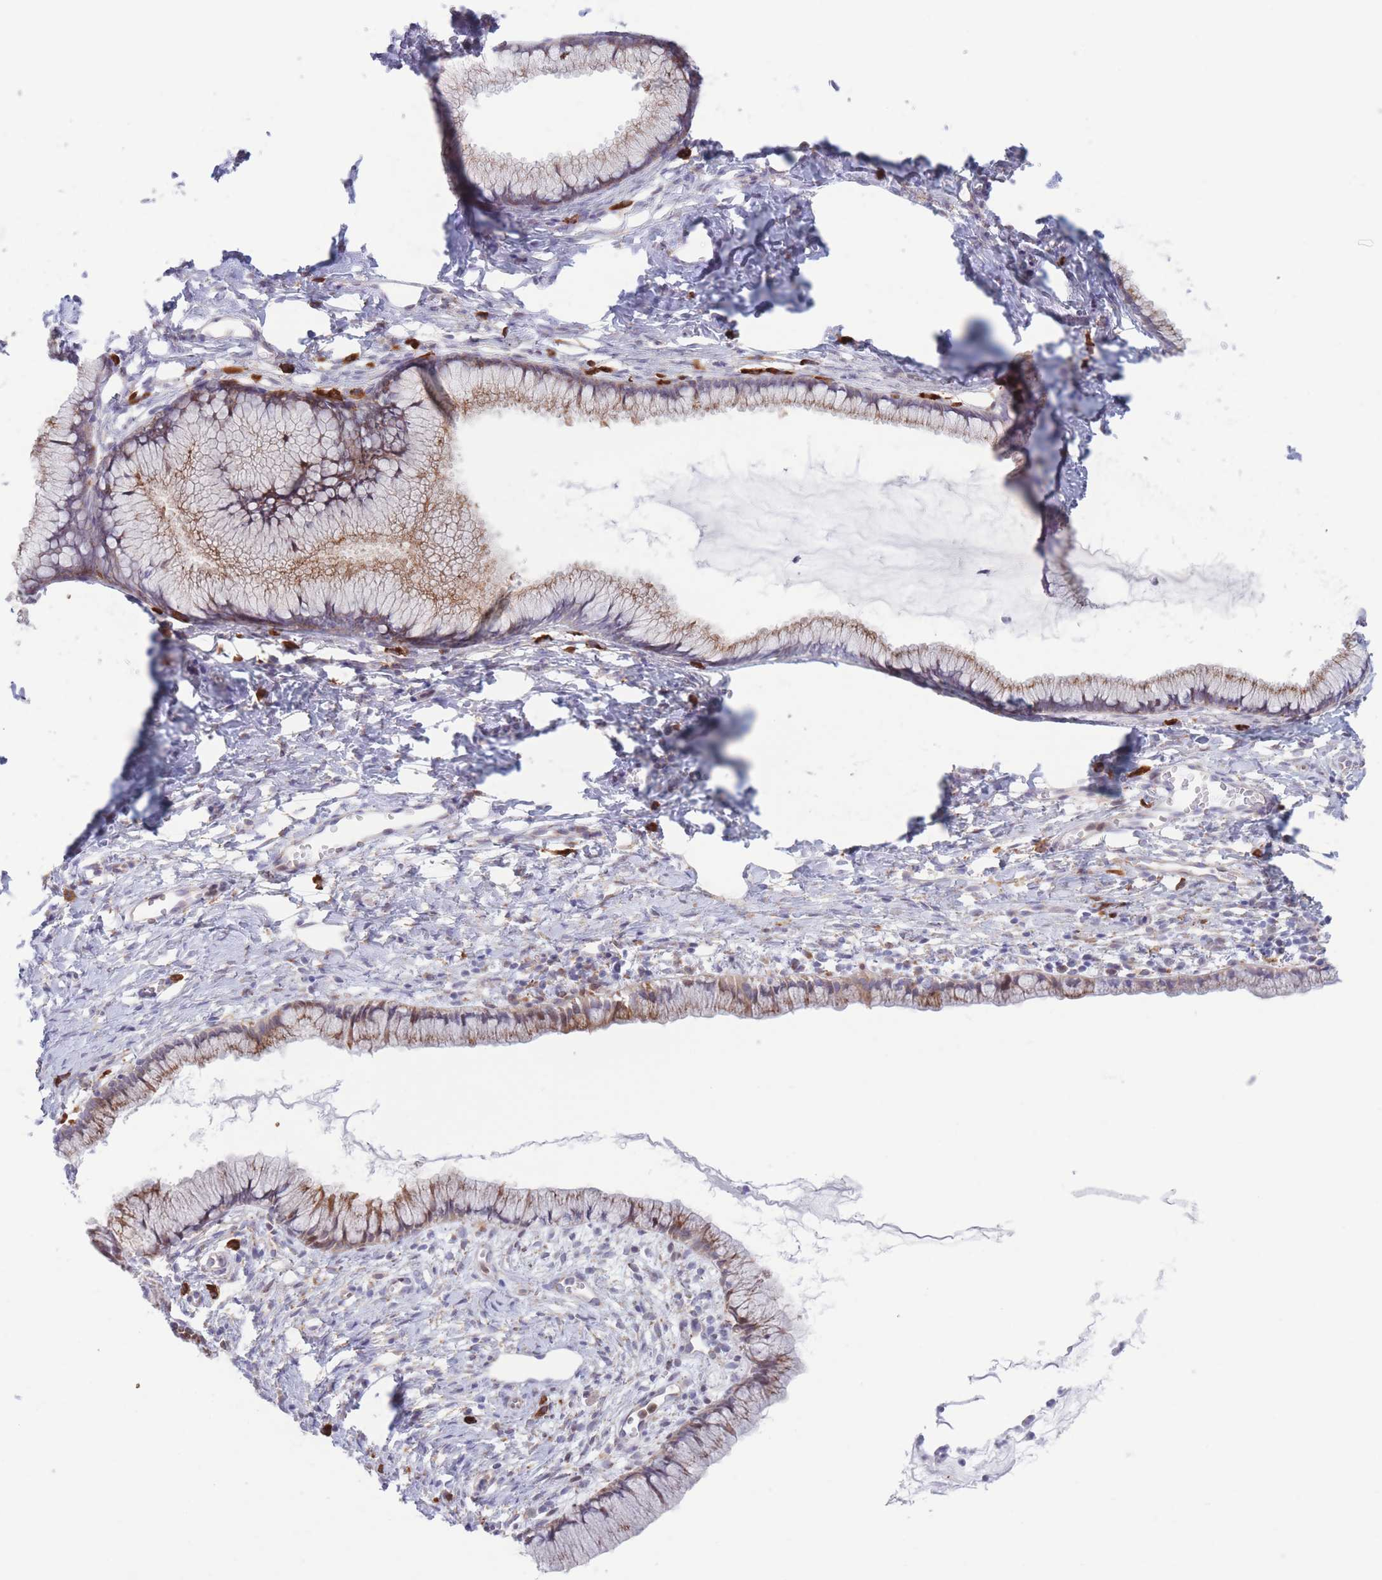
{"staining": {"intensity": "moderate", "quantity": "<25%", "location": "cytoplasmic/membranous"}, "tissue": "cervix", "cell_type": "Glandular cells", "image_type": "normal", "snomed": [{"axis": "morphology", "description": "Normal tissue, NOS"}, {"axis": "topography", "description": "Cervix"}], "caption": "Immunohistochemistry (IHC) (DAB) staining of benign cervix demonstrates moderate cytoplasmic/membranous protein staining in approximately <25% of glandular cells.", "gene": "MYDGF", "patient": {"sex": "female", "age": 40}}